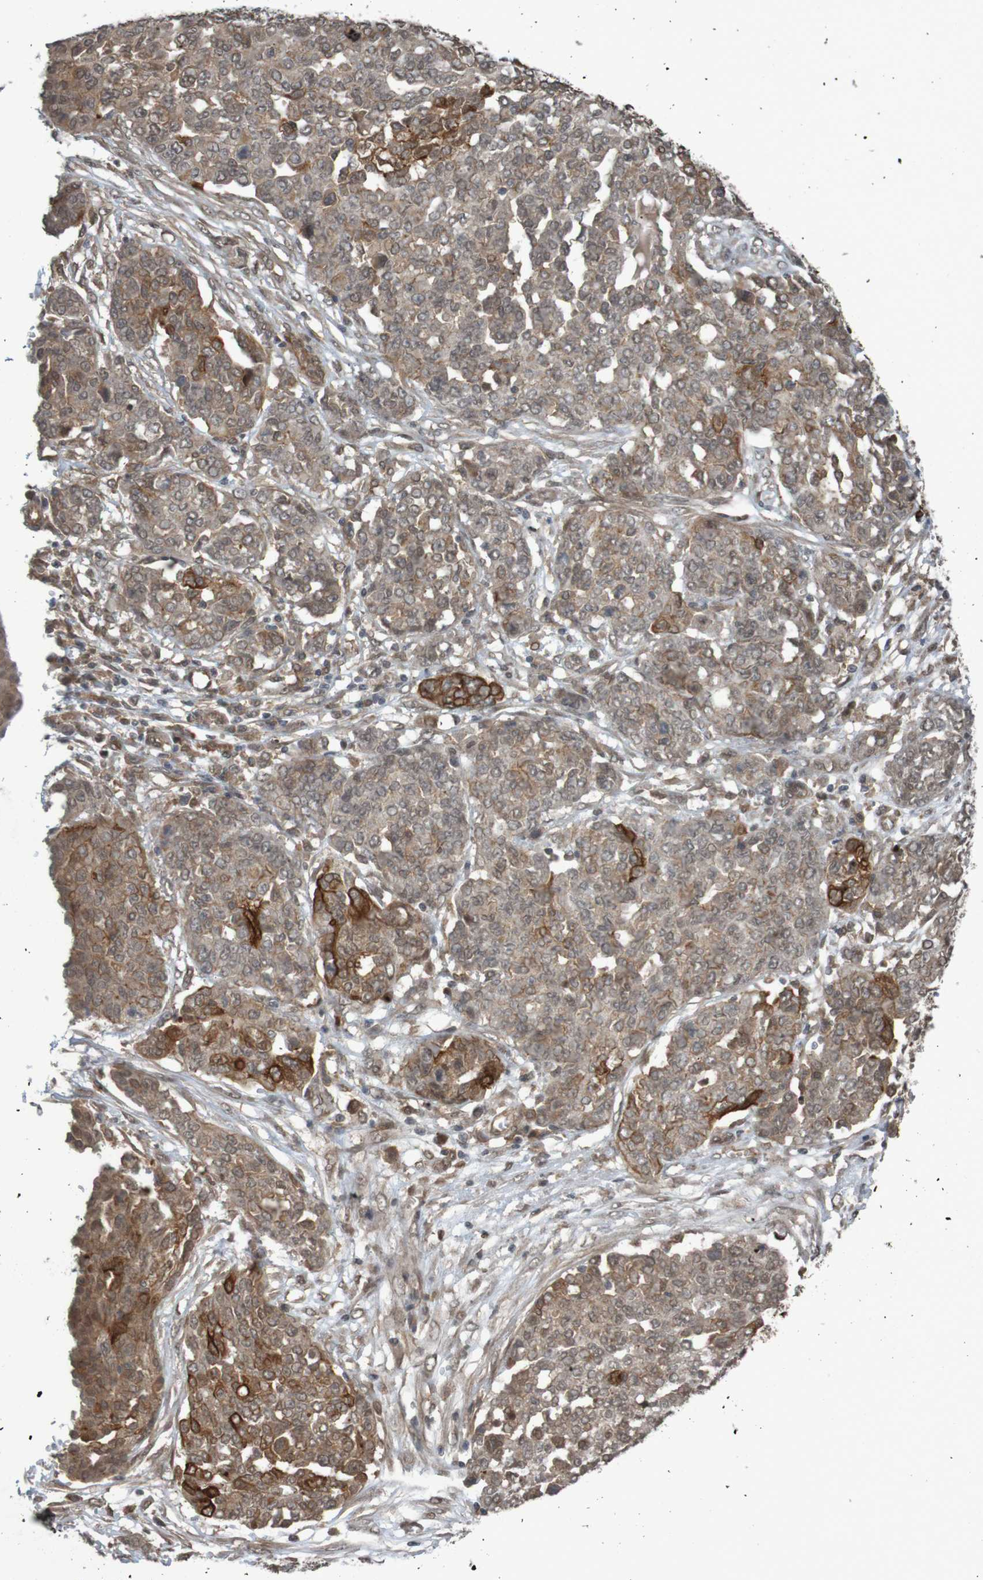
{"staining": {"intensity": "moderate", "quantity": ">75%", "location": "cytoplasmic/membranous"}, "tissue": "ovarian cancer", "cell_type": "Tumor cells", "image_type": "cancer", "snomed": [{"axis": "morphology", "description": "Cystadenocarcinoma, serous, NOS"}, {"axis": "topography", "description": "Soft tissue"}, {"axis": "topography", "description": "Ovary"}], "caption": "Ovarian cancer (serous cystadenocarcinoma) was stained to show a protein in brown. There is medium levels of moderate cytoplasmic/membranous positivity in approximately >75% of tumor cells.", "gene": "ARHGEF11", "patient": {"sex": "female", "age": 57}}